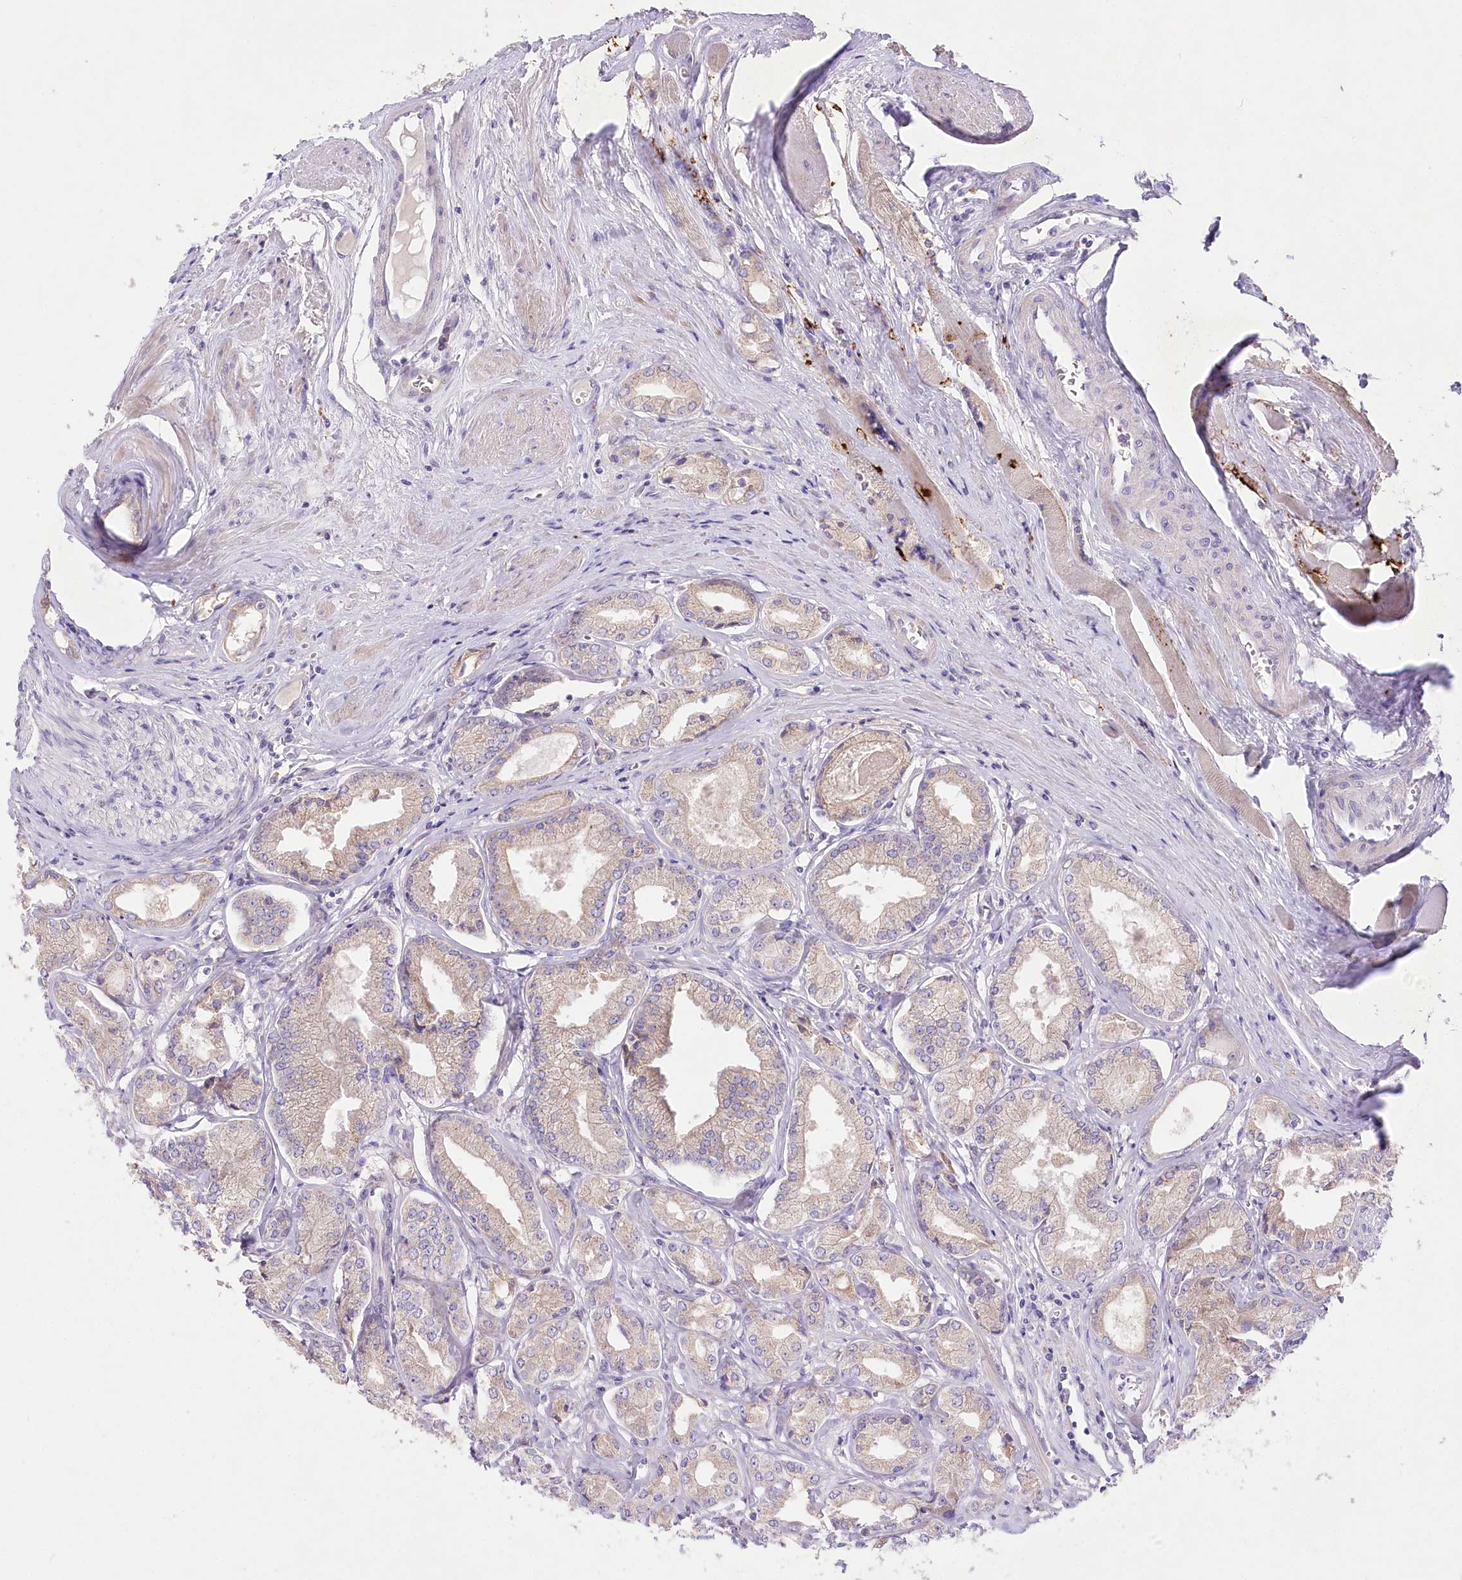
{"staining": {"intensity": "weak", "quantity": "25%-75%", "location": "cytoplasmic/membranous"}, "tissue": "prostate cancer", "cell_type": "Tumor cells", "image_type": "cancer", "snomed": [{"axis": "morphology", "description": "Adenocarcinoma, Low grade"}, {"axis": "topography", "description": "Prostate"}], "caption": "This is a photomicrograph of IHC staining of prostate cancer, which shows weak staining in the cytoplasmic/membranous of tumor cells.", "gene": "LRRC14B", "patient": {"sex": "male", "age": 60}}